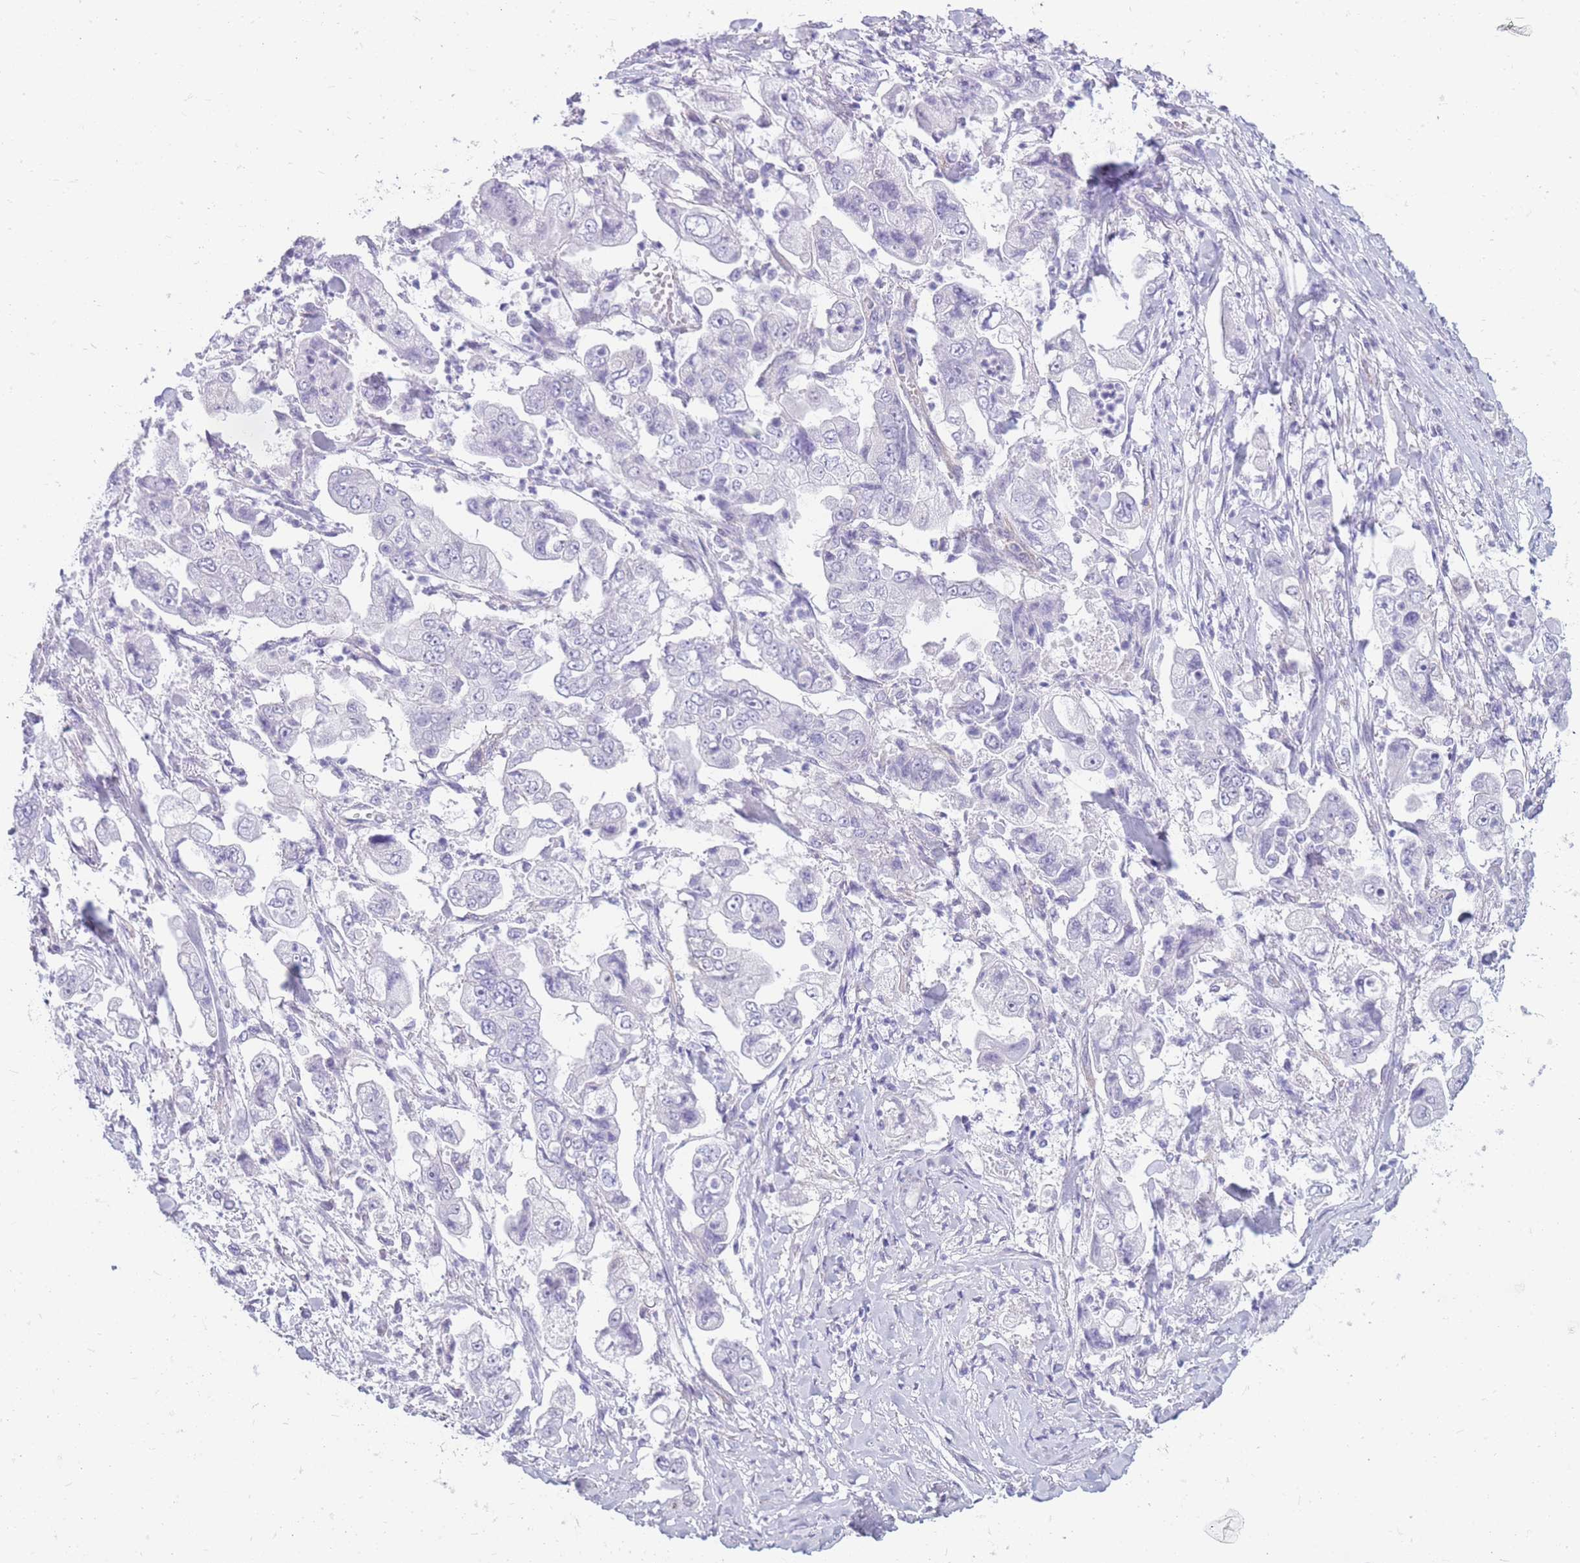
{"staining": {"intensity": "negative", "quantity": "none", "location": "none"}, "tissue": "stomach cancer", "cell_type": "Tumor cells", "image_type": "cancer", "snomed": [{"axis": "morphology", "description": "Adenocarcinoma, NOS"}, {"axis": "topography", "description": "Stomach"}], "caption": "Protein analysis of adenocarcinoma (stomach) displays no significant staining in tumor cells.", "gene": "MTSS2", "patient": {"sex": "male", "age": 62}}